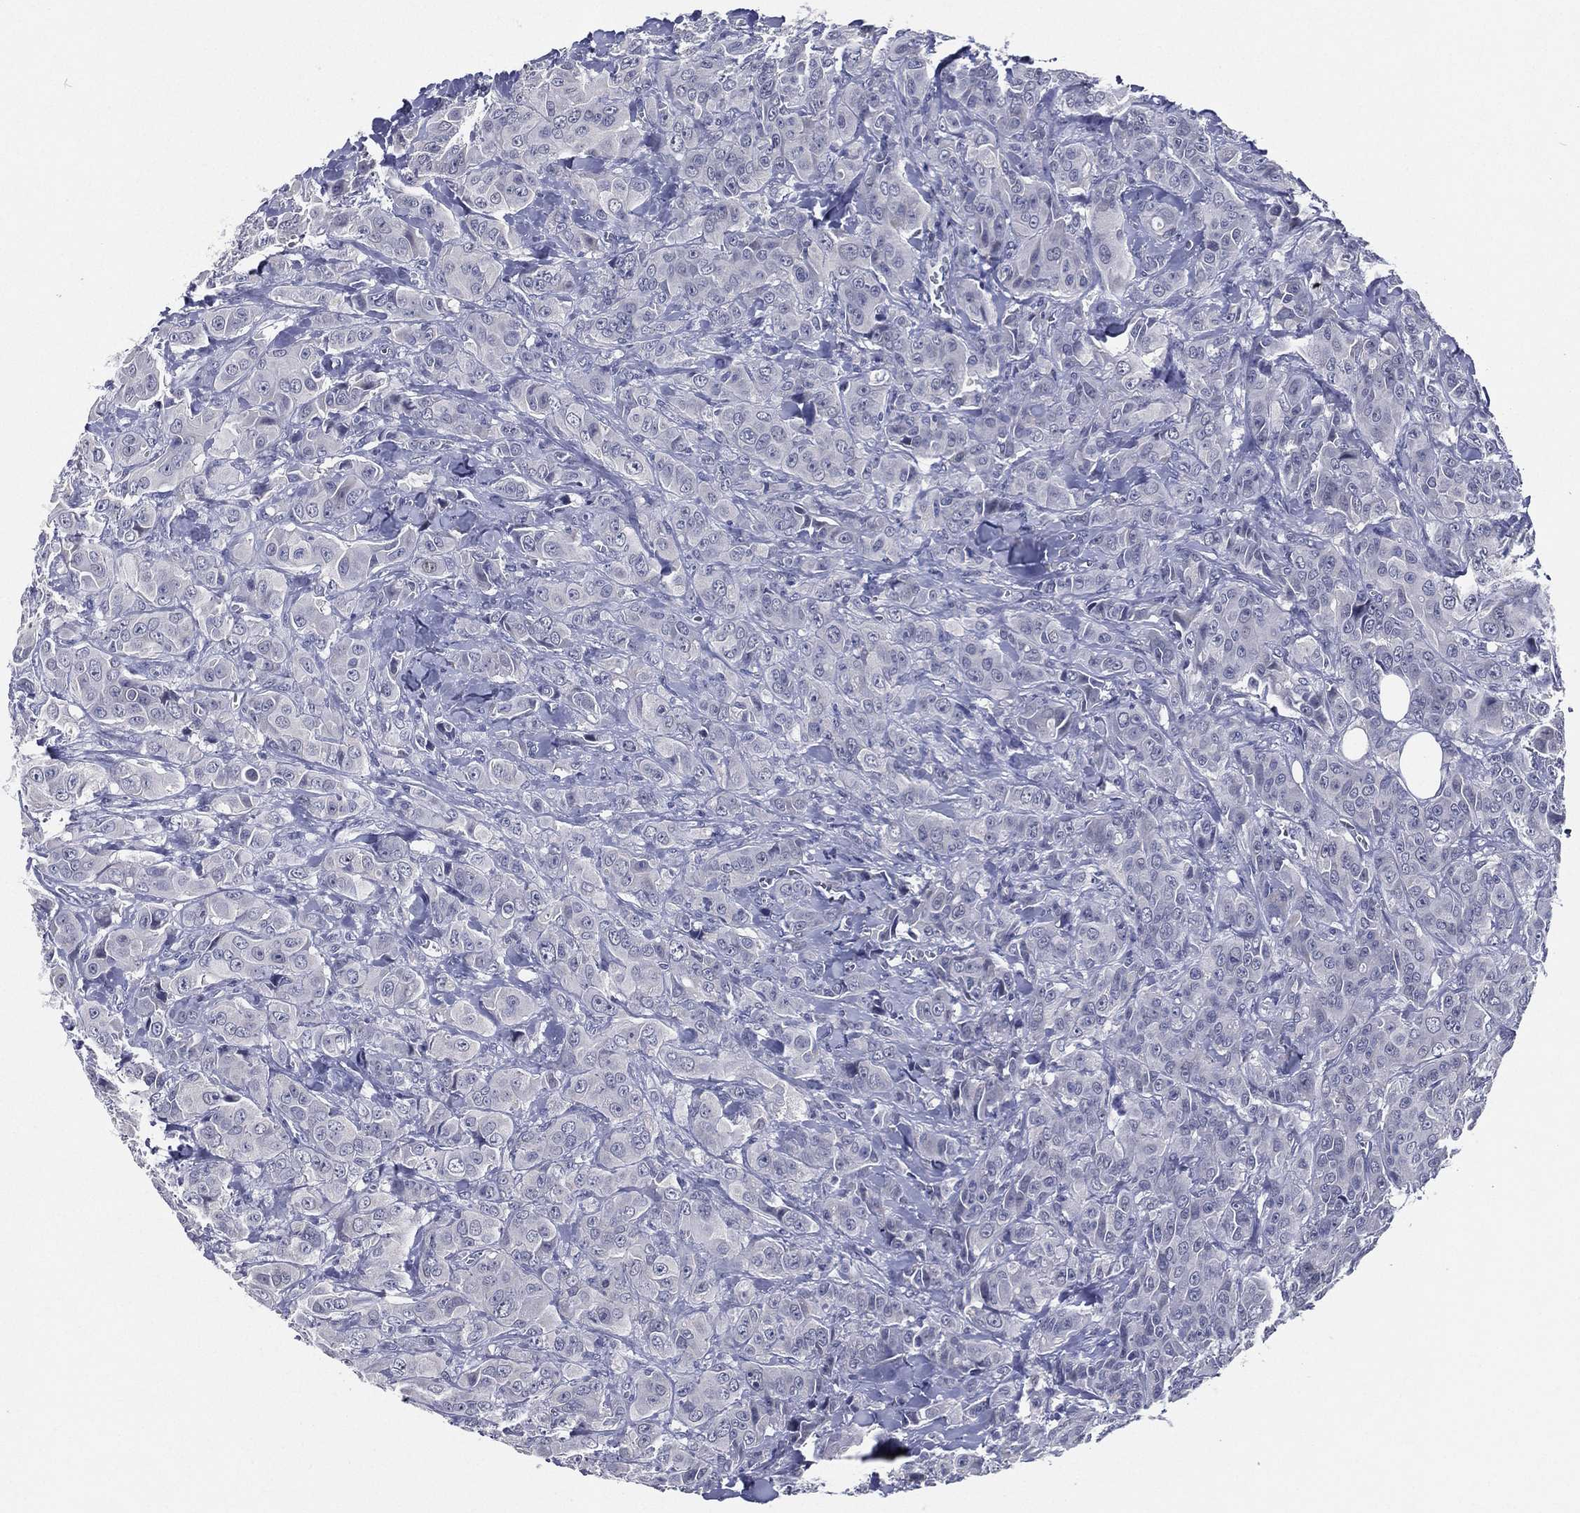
{"staining": {"intensity": "negative", "quantity": "none", "location": "none"}, "tissue": "breast cancer", "cell_type": "Tumor cells", "image_type": "cancer", "snomed": [{"axis": "morphology", "description": "Duct carcinoma"}, {"axis": "topography", "description": "Breast"}], "caption": "High magnification brightfield microscopy of breast infiltrating ductal carcinoma stained with DAB (3,3'-diaminobenzidine) (brown) and counterstained with hematoxylin (blue): tumor cells show no significant expression. (Brightfield microscopy of DAB immunohistochemistry at high magnification).", "gene": "SLC13A4", "patient": {"sex": "female", "age": 43}}